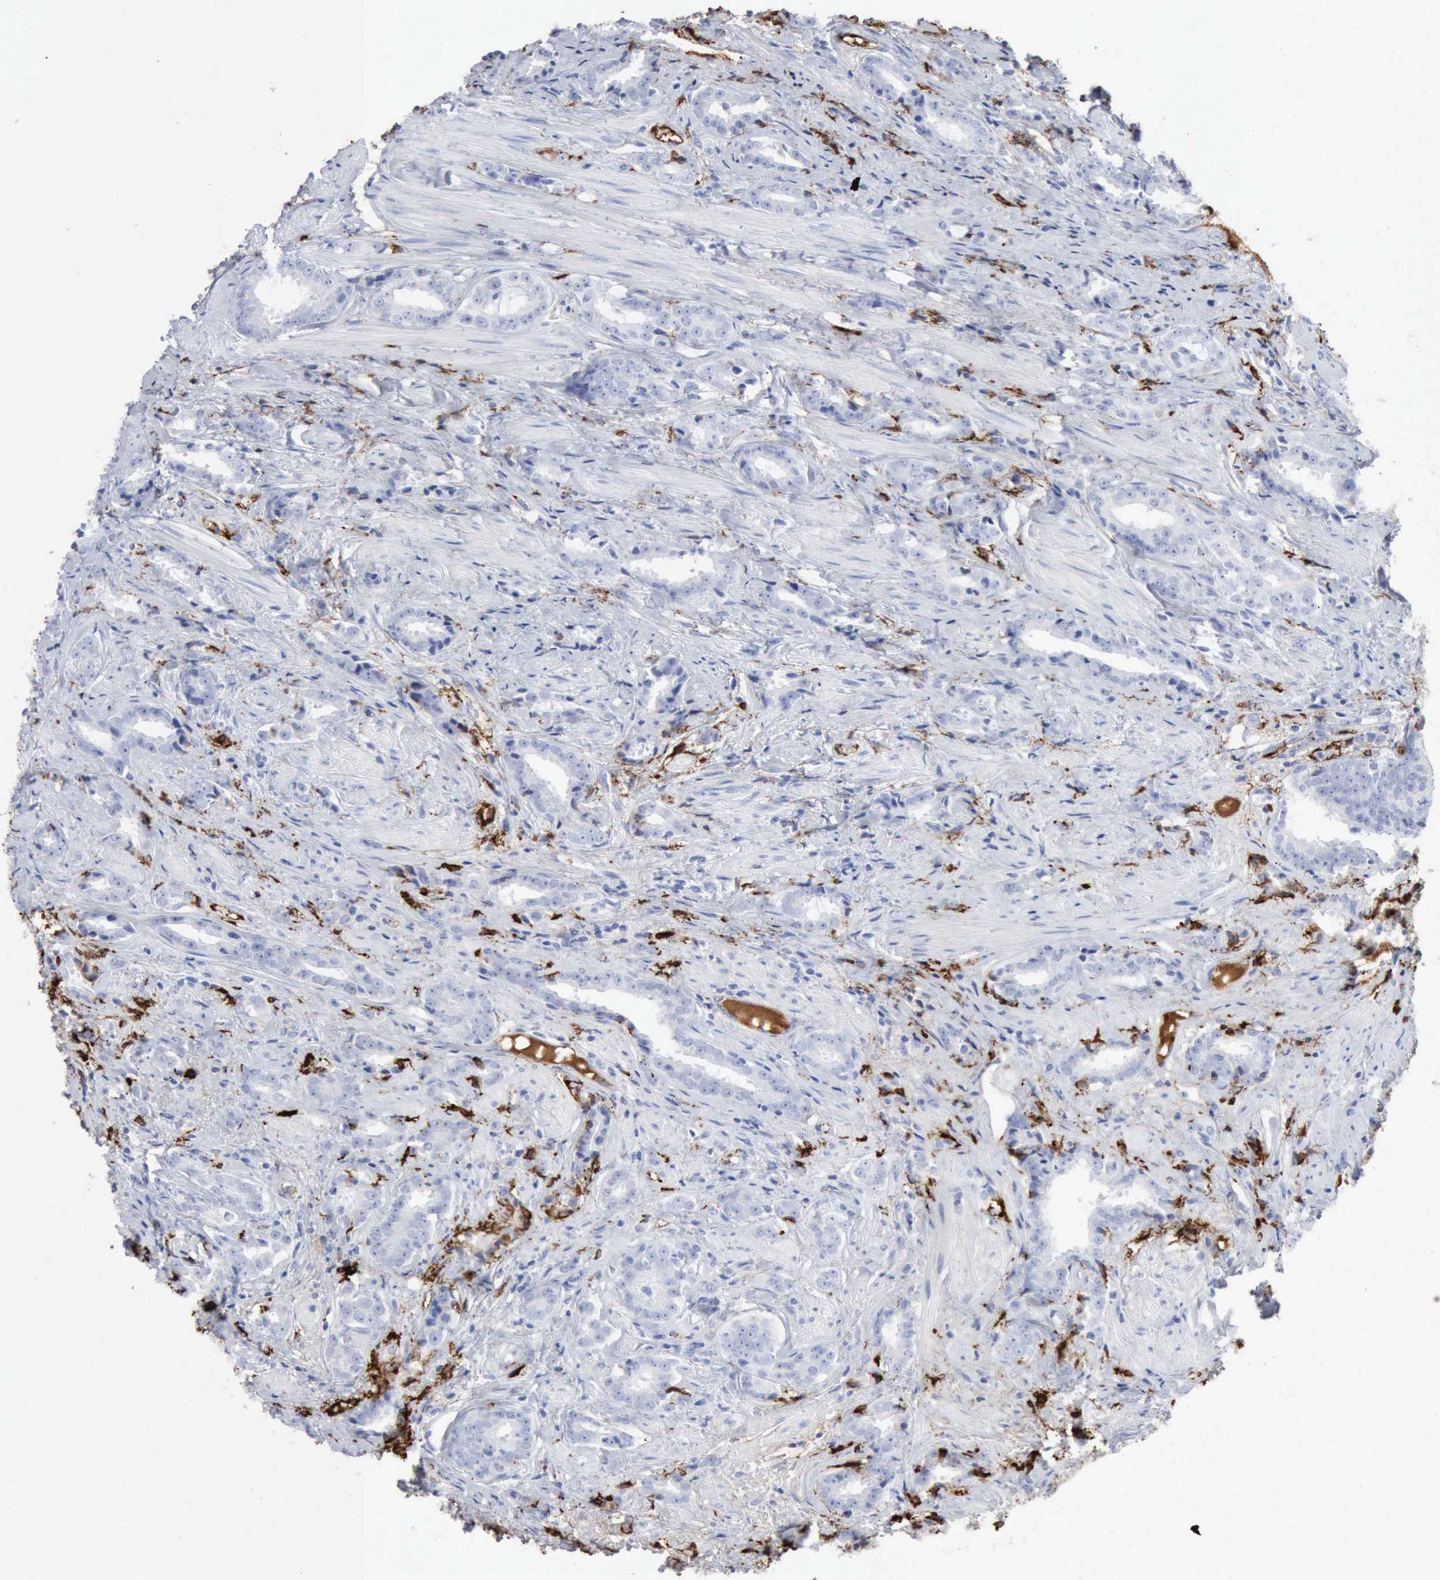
{"staining": {"intensity": "negative", "quantity": "none", "location": "none"}, "tissue": "prostate cancer", "cell_type": "Tumor cells", "image_type": "cancer", "snomed": [{"axis": "morphology", "description": "Adenocarcinoma, Medium grade"}, {"axis": "topography", "description": "Prostate"}], "caption": "High power microscopy histopathology image of an IHC image of prostate cancer (medium-grade adenocarcinoma), revealing no significant staining in tumor cells.", "gene": "C4BPA", "patient": {"sex": "male", "age": 53}}